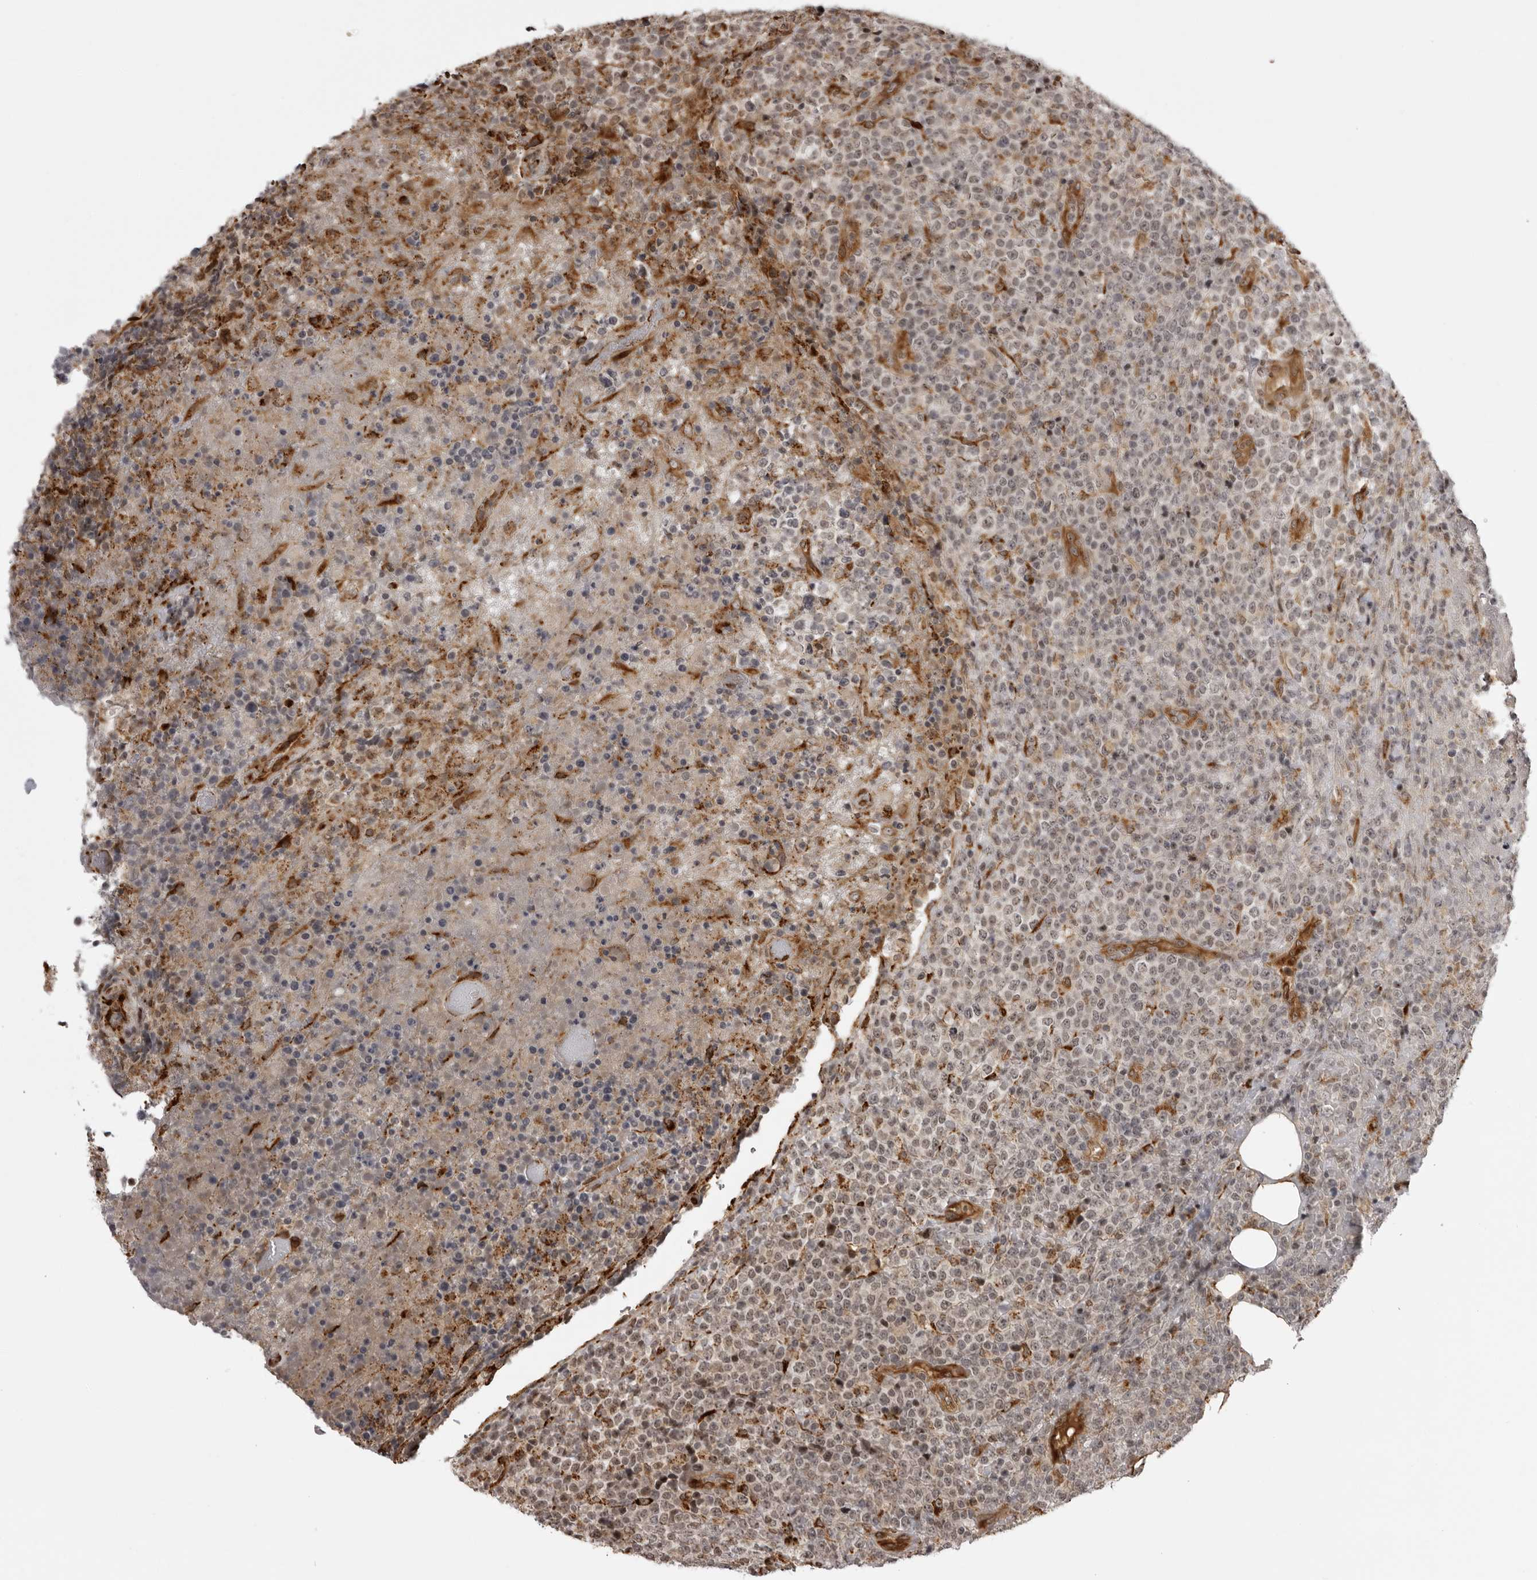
{"staining": {"intensity": "weak", "quantity": "<25%", "location": "nuclear"}, "tissue": "lymphoma", "cell_type": "Tumor cells", "image_type": "cancer", "snomed": [{"axis": "morphology", "description": "Malignant lymphoma, non-Hodgkin's type, High grade"}, {"axis": "topography", "description": "Lymph node"}], "caption": "DAB immunohistochemical staining of human high-grade malignant lymphoma, non-Hodgkin's type reveals no significant staining in tumor cells.", "gene": "DNAH14", "patient": {"sex": "male", "age": 13}}